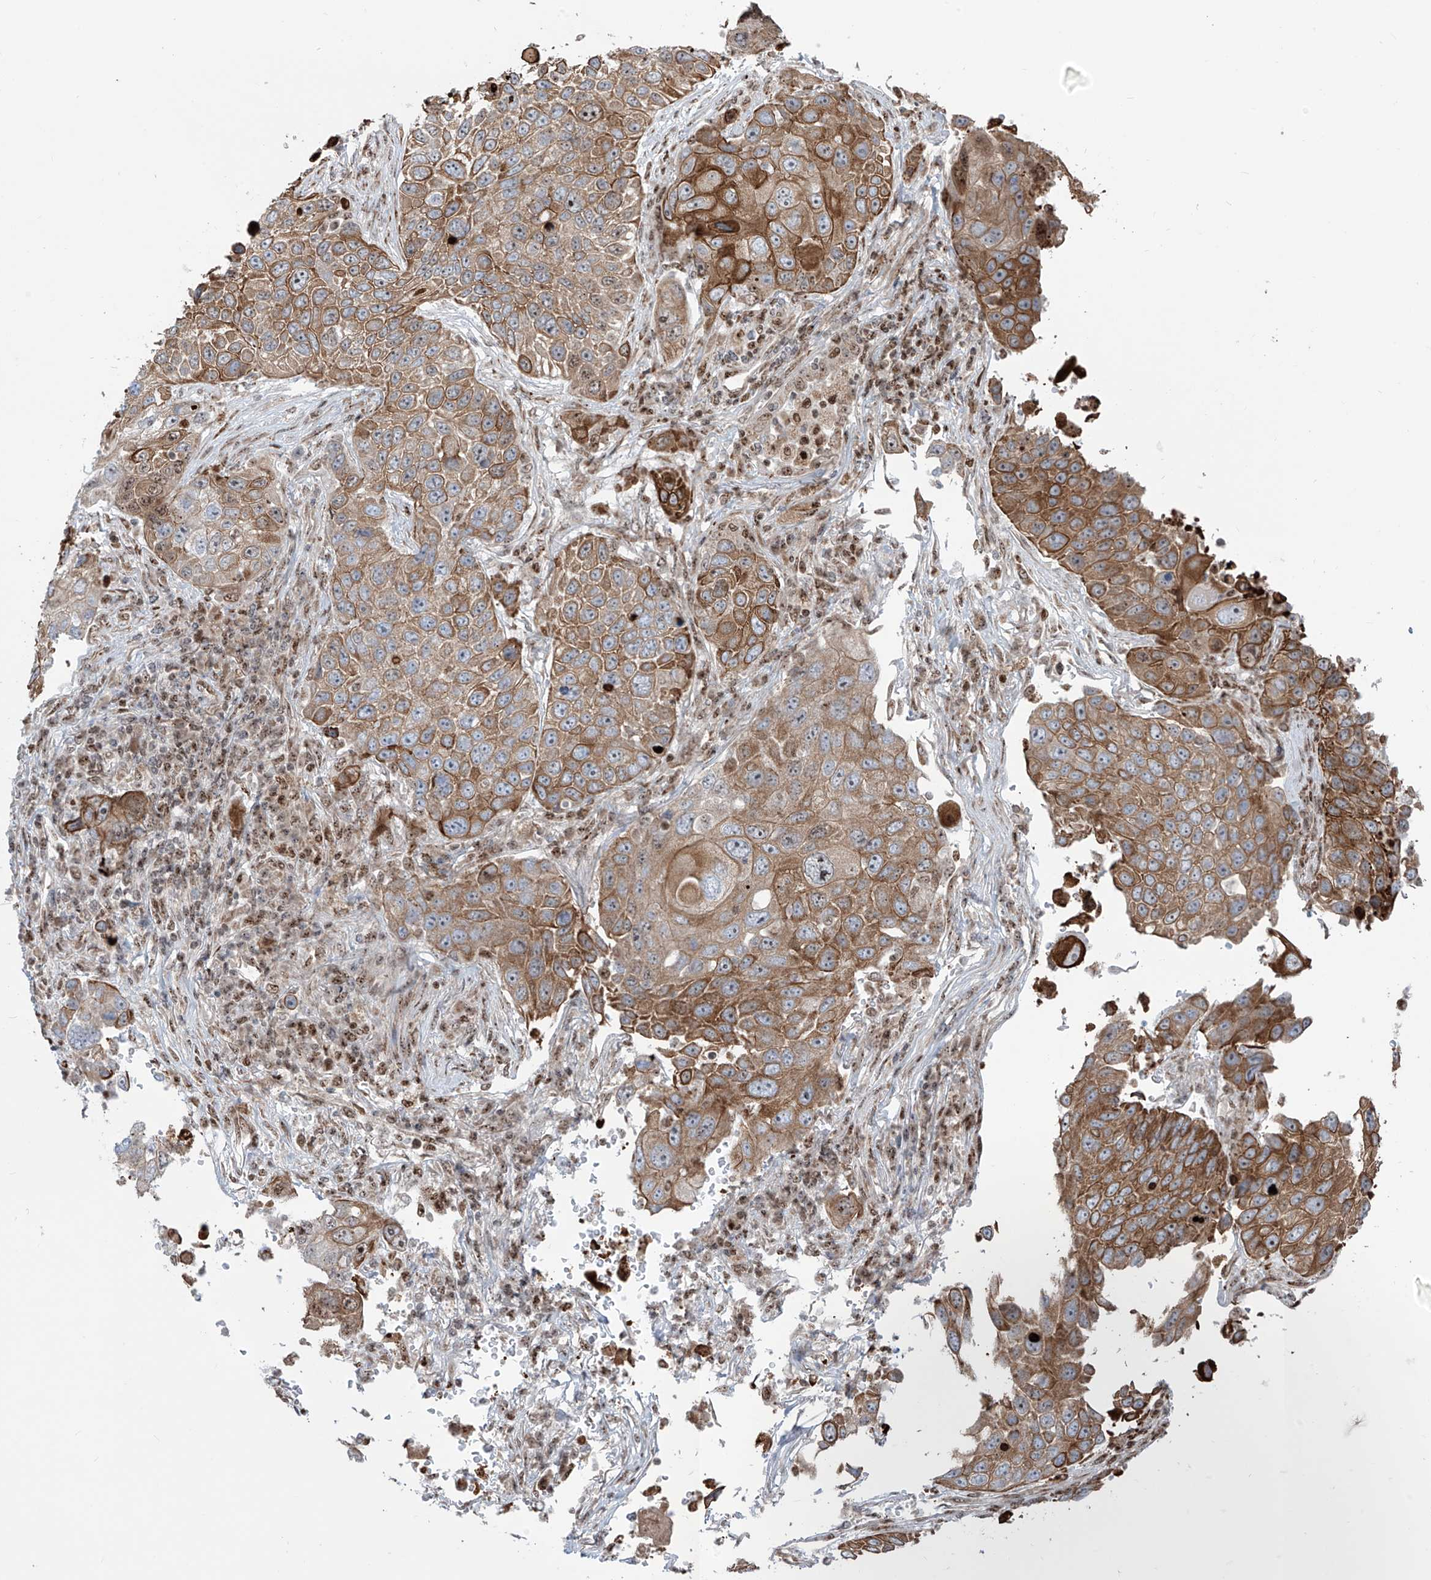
{"staining": {"intensity": "moderate", "quantity": ">75%", "location": "cytoplasmic/membranous"}, "tissue": "lung cancer", "cell_type": "Tumor cells", "image_type": "cancer", "snomed": [{"axis": "morphology", "description": "Squamous cell carcinoma, NOS"}, {"axis": "topography", "description": "Lung"}], "caption": "A brown stain highlights moderate cytoplasmic/membranous staining of a protein in squamous cell carcinoma (lung) tumor cells. (brown staining indicates protein expression, while blue staining denotes nuclei).", "gene": "ZBTB8A", "patient": {"sex": "male", "age": 61}}